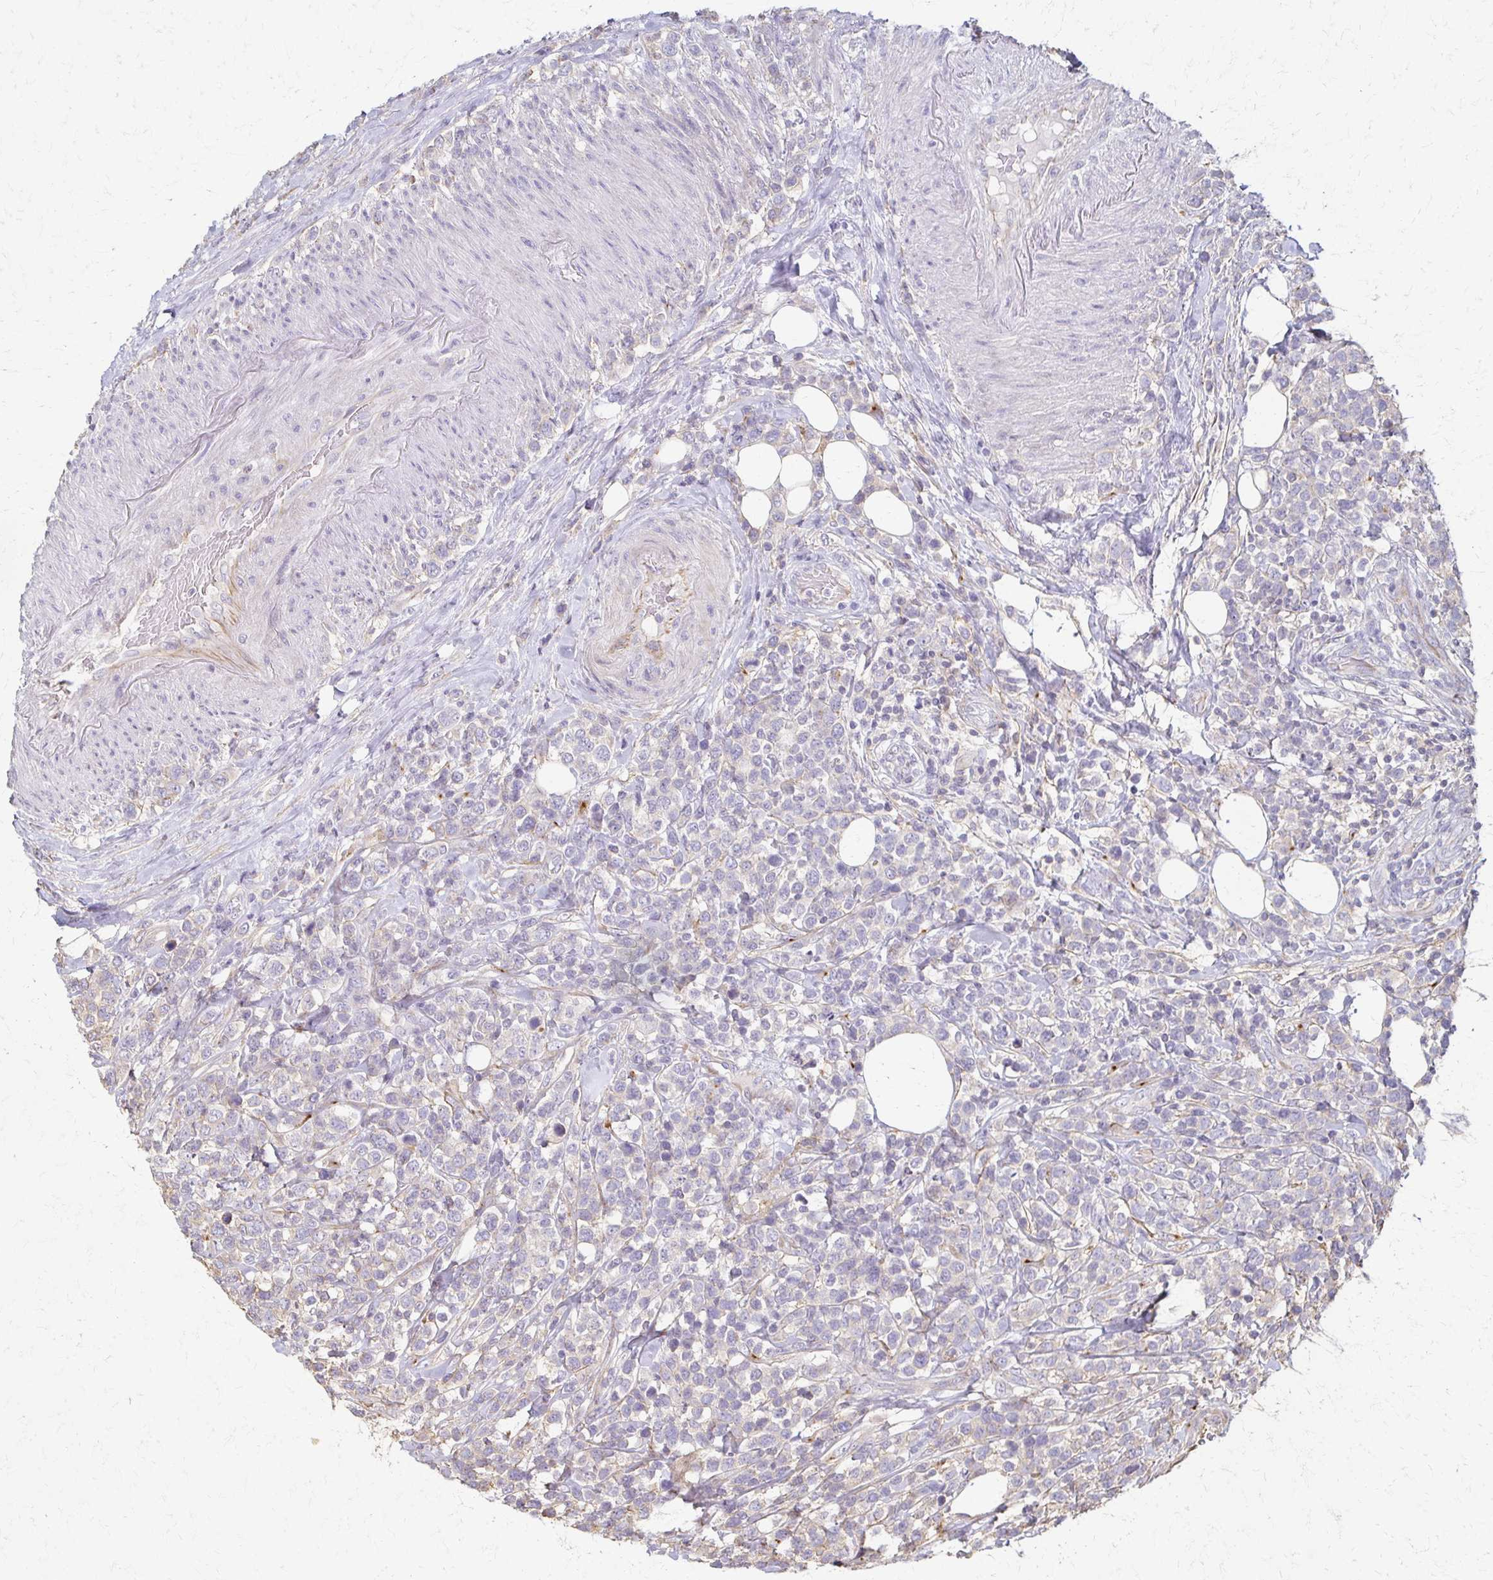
{"staining": {"intensity": "negative", "quantity": "none", "location": "none"}, "tissue": "lymphoma", "cell_type": "Tumor cells", "image_type": "cancer", "snomed": [{"axis": "morphology", "description": "Malignant lymphoma, non-Hodgkin's type, High grade"}, {"axis": "topography", "description": "Soft tissue"}], "caption": "Tumor cells show no significant expression in high-grade malignant lymphoma, non-Hodgkin's type.", "gene": "C1QTNF7", "patient": {"sex": "female", "age": 56}}